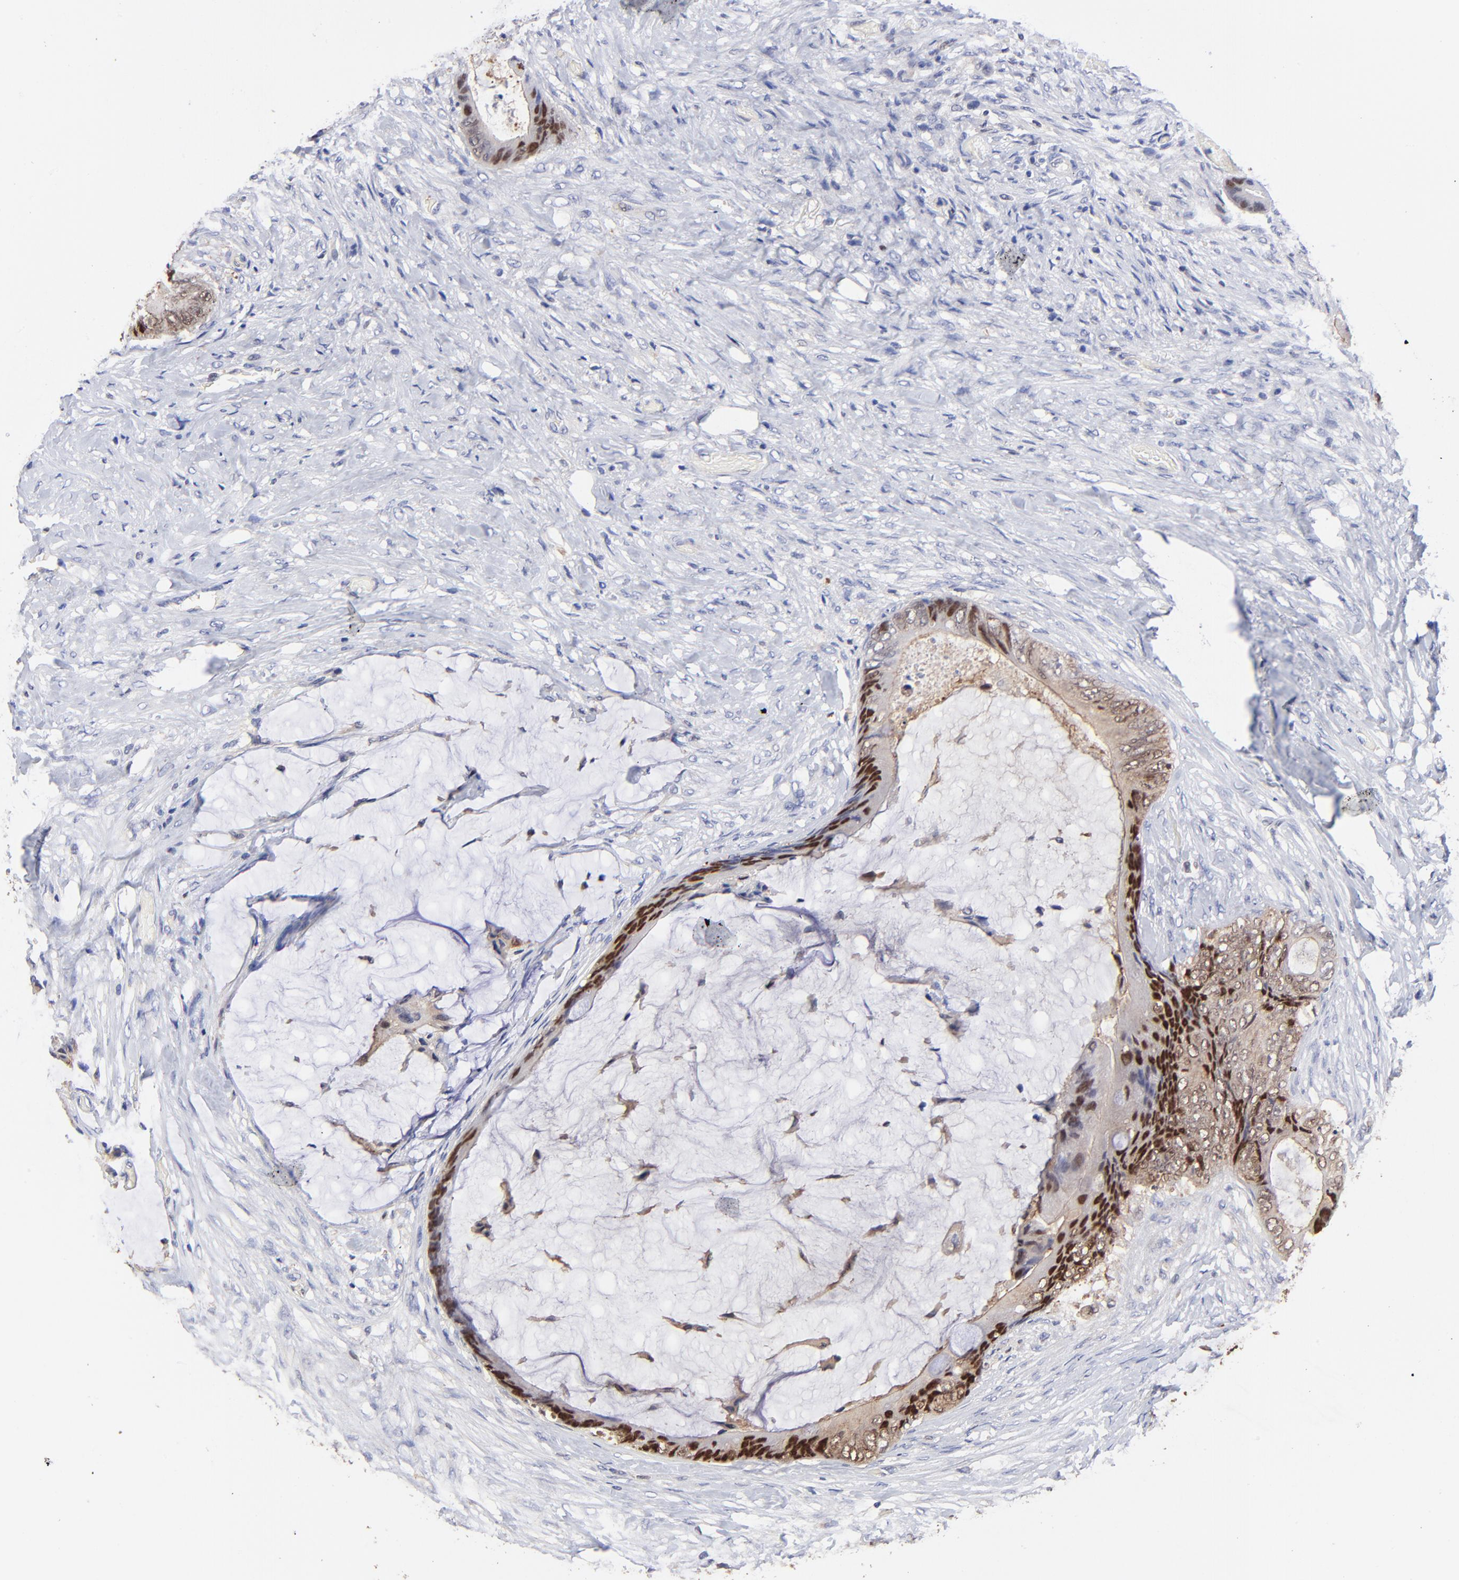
{"staining": {"intensity": "moderate", "quantity": ">75%", "location": "cytoplasmic/membranous,nuclear"}, "tissue": "colorectal cancer", "cell_type": "Tumor cells", "image_type": "cancer", "snomed": [{"axis": "morphology", "description": "Normal tissue, NOS"}, {"axis": "morphology", "description": "Adenocarcinoma, NOS"}, {"axis": "topography", "description": "Rectum"}, {"axis": "topography", "description": "Peripheral nerve tissue"}], "caption": "Immunohistochemical staining of colorectal cancer (adenocarcinoma) shows moderate cytoplasmic/membranous and nuclear protein expression in approximately >75% of tumor cells. (DAB IHC, brown staining for protein, blue staining for nuclei).", "gene": "DCTPP1", "patient": {"sex": "female", "age": 77}}